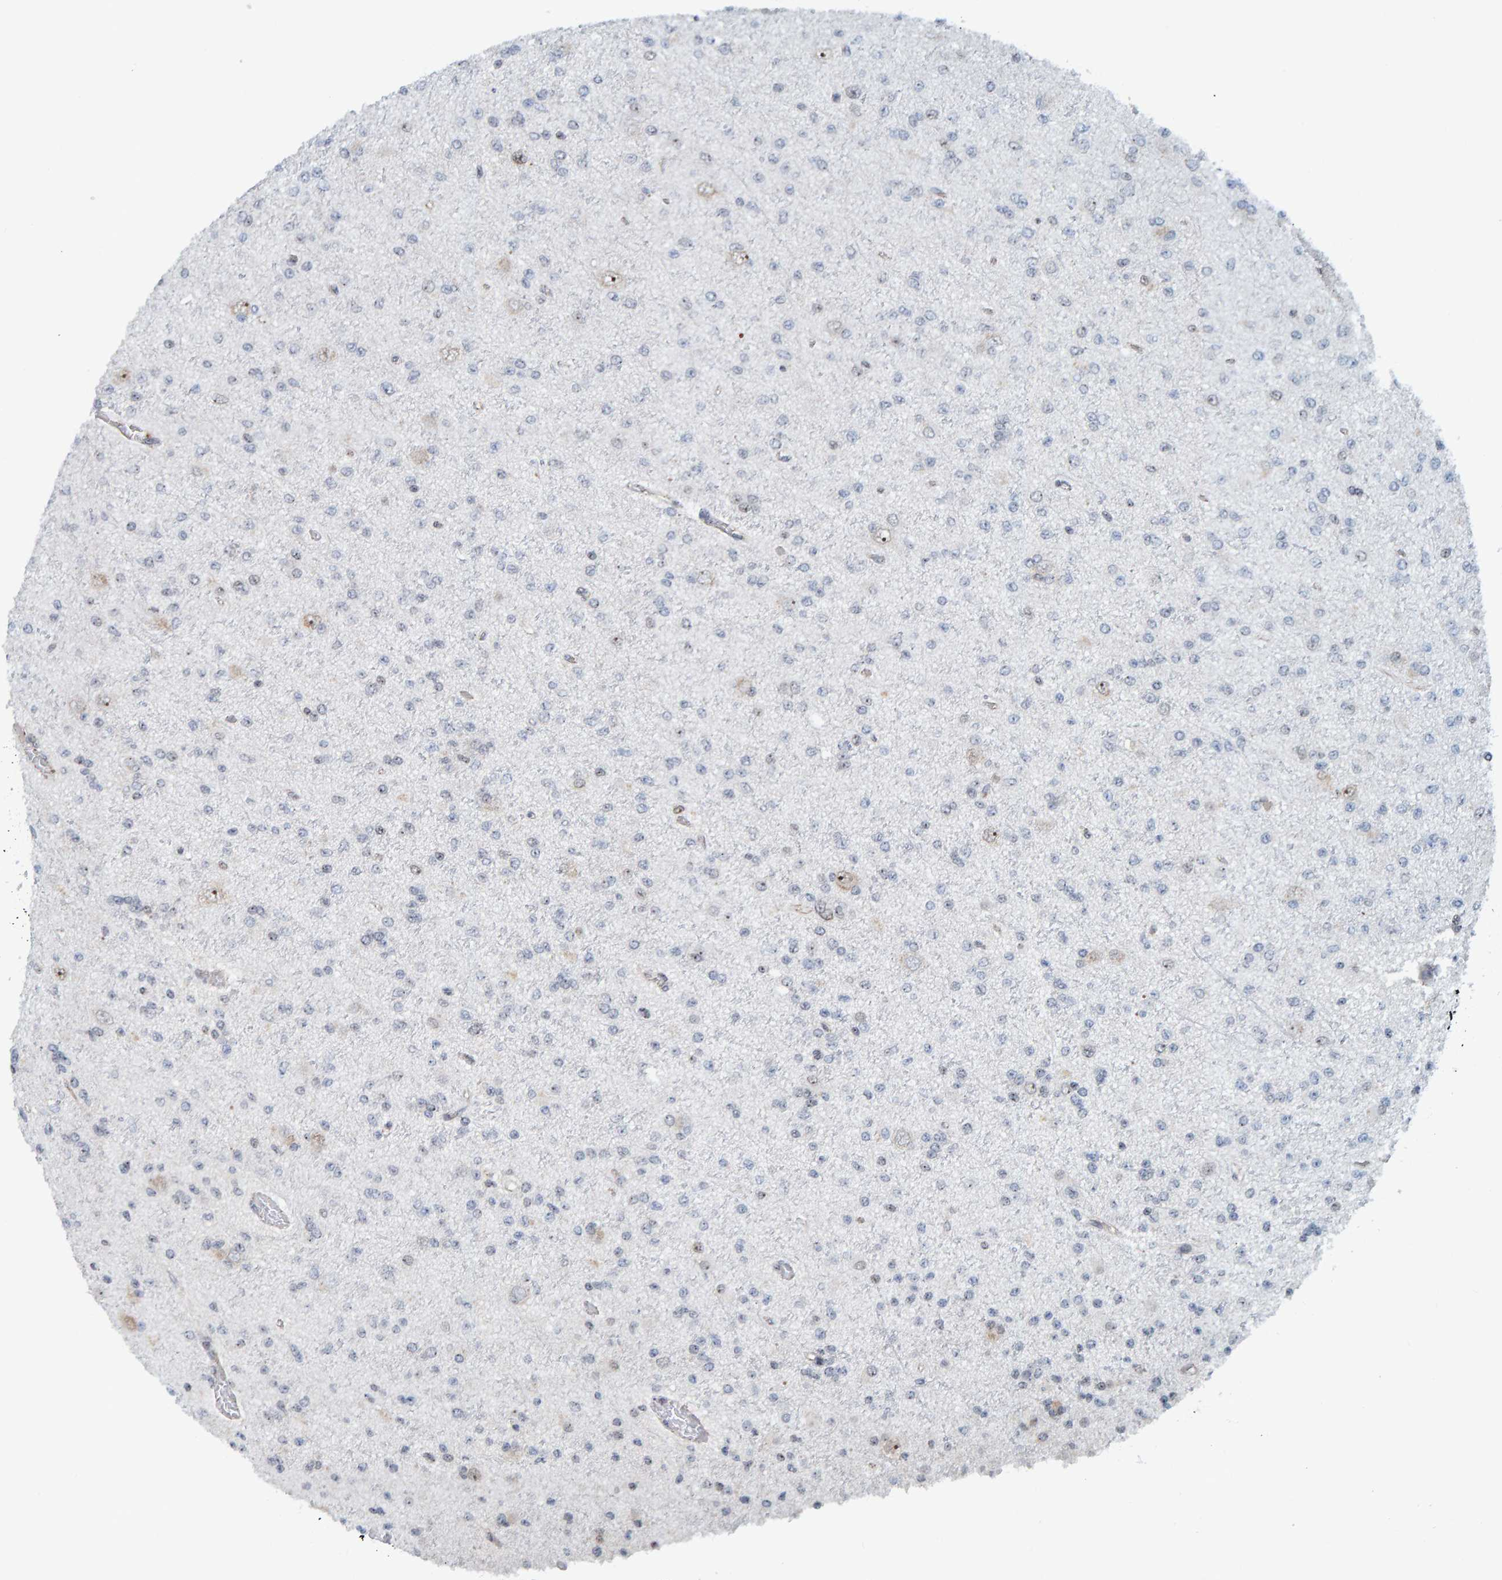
{"staining": {"intensity": "negative", "quantity": "none", "location": "none"}, "tissue": "glioma", "cell_type": "Tumor cells", "image_type": "cancer", "snomed": [{"axis": "morphology", "description": "Glioma, malignant, Low grade"}, {"axis": "topography", "description": "Brain"}], "caption": "Glioma was stained to show a protein in brown. There is no significant staining in tumor cells.", "gene": "POLR1E", "patient": {"sex": "female", "age": 22}}